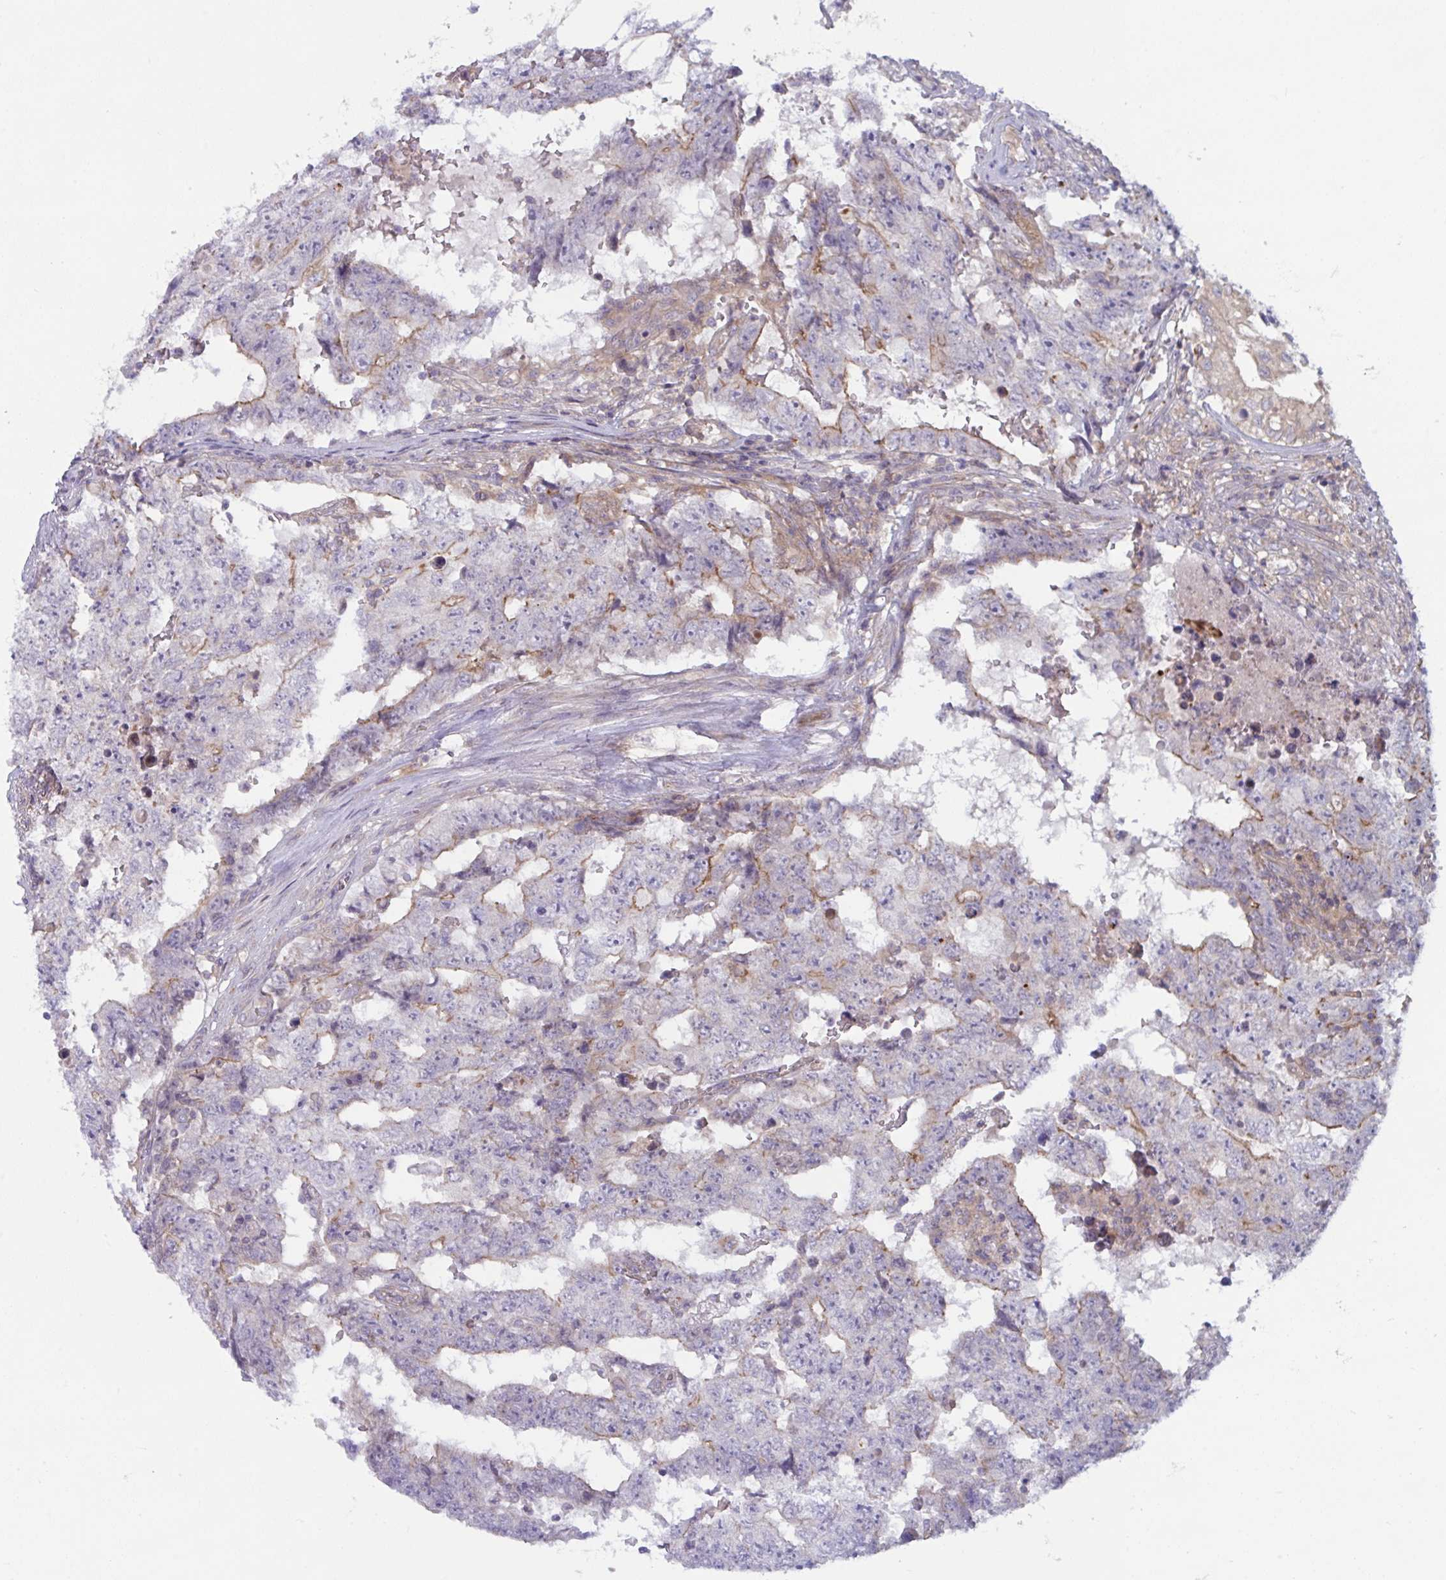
{"staining": {"intensity": "moderate", "quantity": "<25%", "location": "cytoplasmic/membranous"}, "tissue": "testis cancer", "cell_type": "Tumor cells", "image_type": "cancer", "snomed": [{"axis": "morphology", "description": "Carcinoma, Embryonal, NOS"}, {"axis": "topography", "description": "Testis"}], "caption": "Human testis cancer (embryonal carcinoma) stained with a brown dye exhibits moderate cytoplasmic/membranous positive expression in about <25% of tumor cells.", "gene": "TANK", "patient": {"sex": "male", "age": 25}}